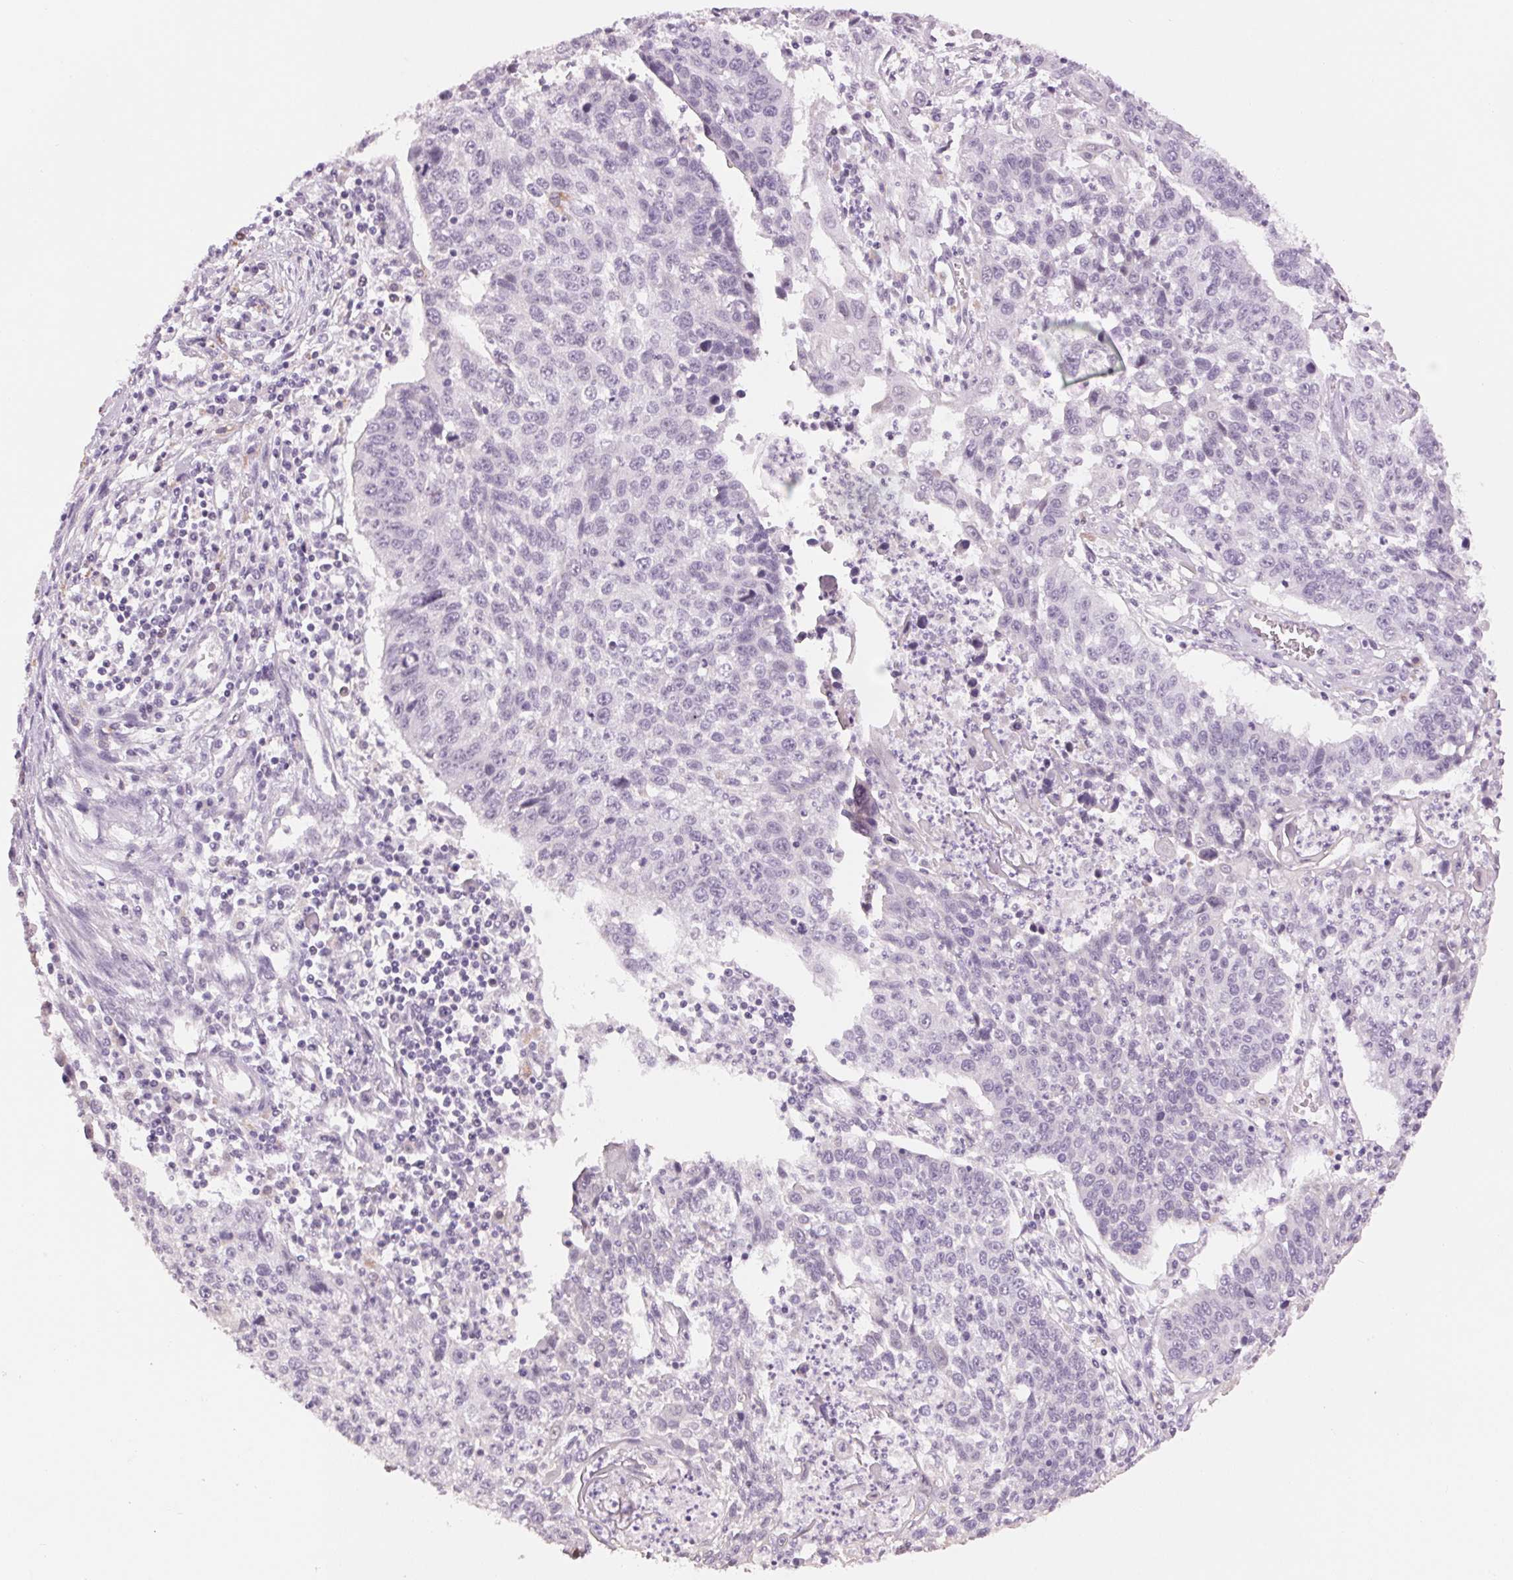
{"staining": {"intensity": "negative", "quantity": "none", "location": "none"}, "tissue": "lung cancer", "cell_type": "Tumor cells", "image_type": "cancer", "snomed": [{"axis": "morphology", "description": "Squamous cell carcinoma, NOS"}, {"axis": "morphology", "description": "Squamous cell carcinoma, metastatic, NOS"}, {"axis": "topography", "description": "Lung"}, {"axis": "topography", "description": "Pleura, NOS"}], "caption": "Lung metastatic squamous cell carcinoma was stained to show a protein in brown. There is no significant positivity in tumor cells. (DAB immunohistochemistry visualized using brightfield microscopy, high magnification).", "gene": "MPO", "patient": {"sex": "male", "age": 72}}